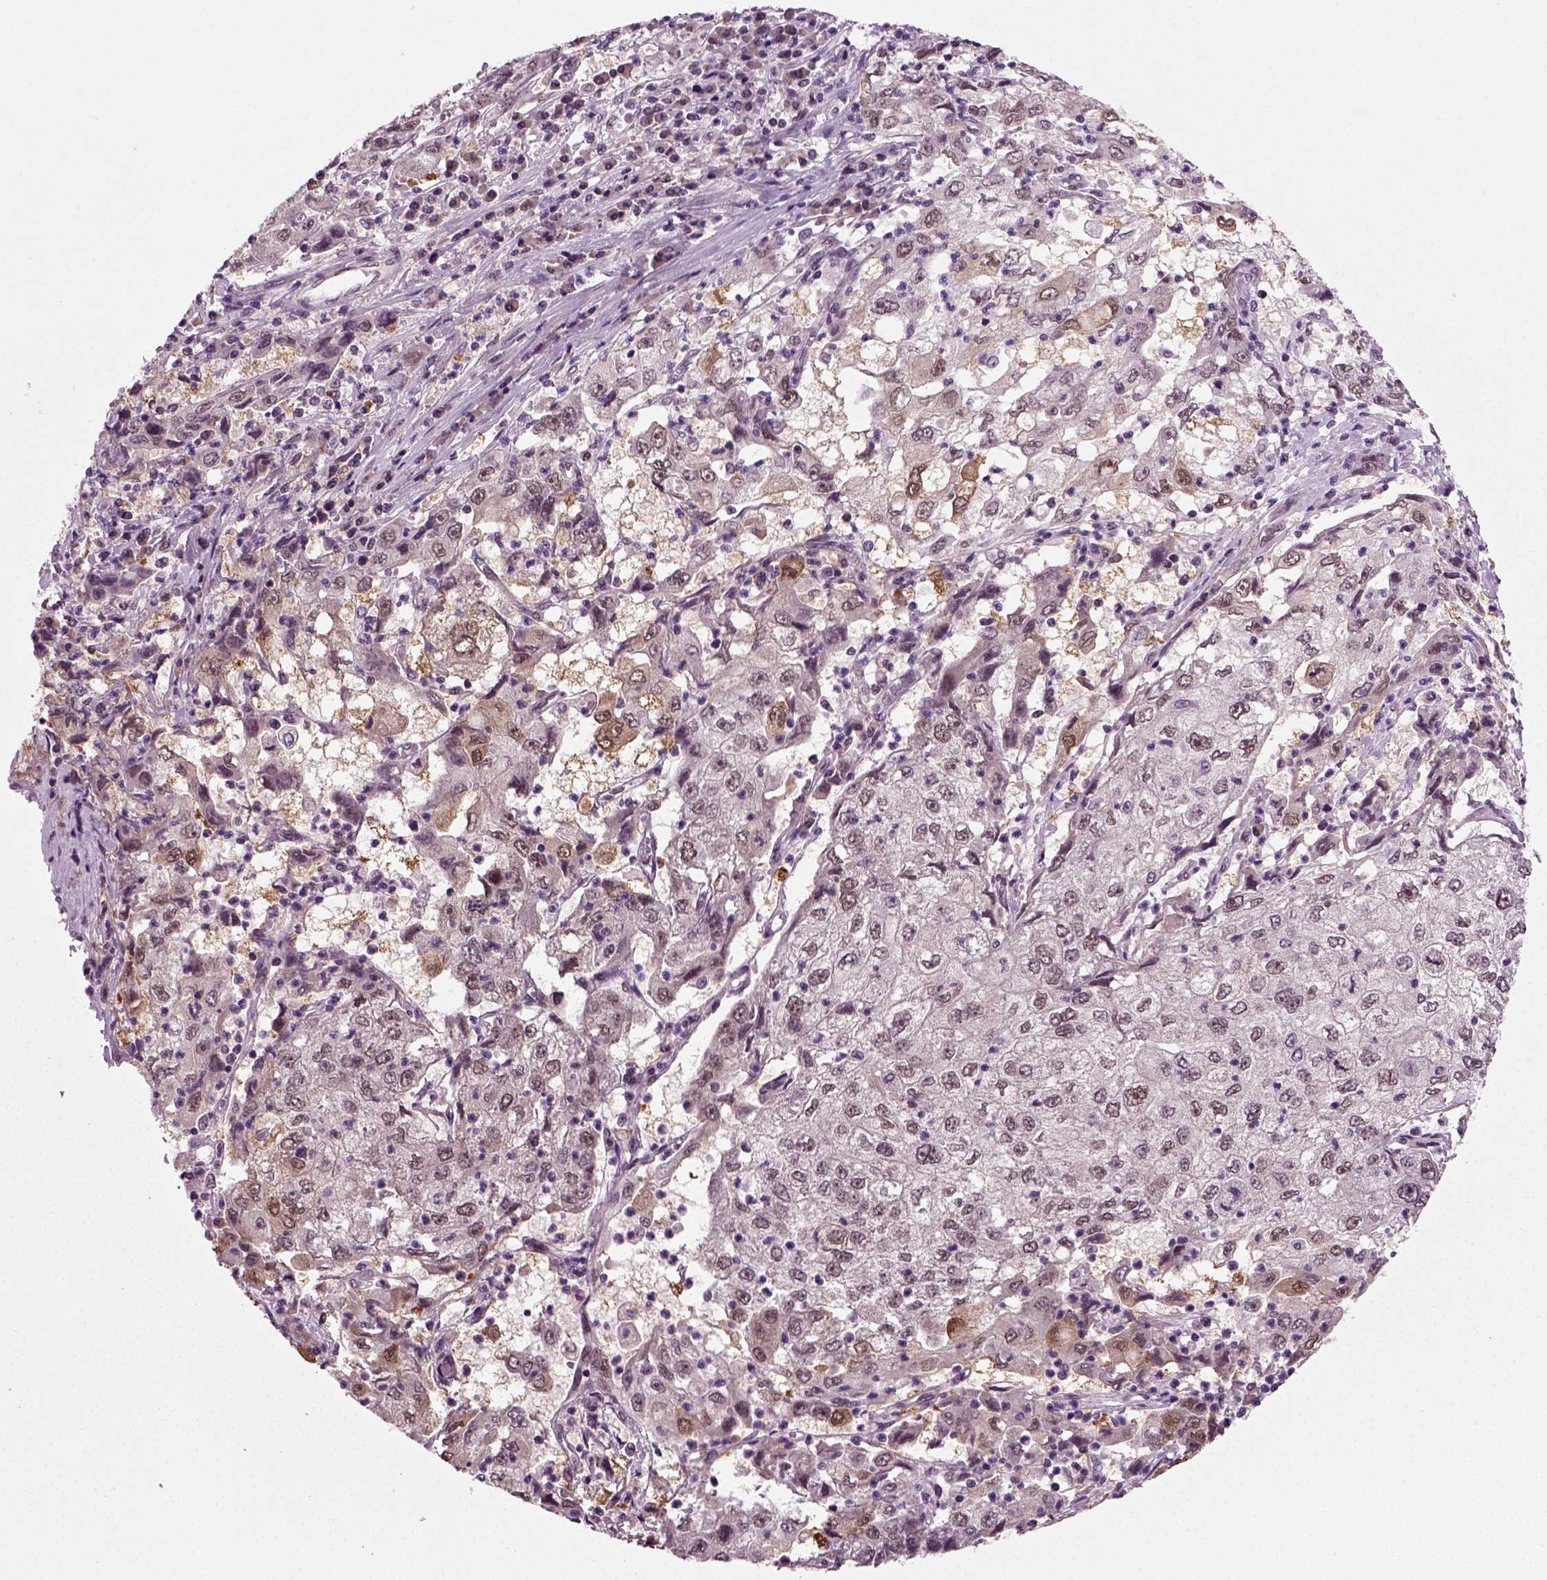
{"staining": {"intensity": "moderate", "quantity": "<25%", "location": "cytoplasmic/membranous"}, "tissue": "cervical cancer", "cell_type": "Tumor cells", "image_type": "cancer", "snomed": [{"axis": "morphology", "description": "Squamous cell carcinoma, NOS"}, {"axis": "topography", "description": "Cervix"}], "caption": "A brown stain labels moderate cytoplasmic/membranous positivity of a protein in human squamous cell carcinoma (cervical) tumor cells.", "gene": "RCOR3", "patient": {"sex": "female", "age": 36}}